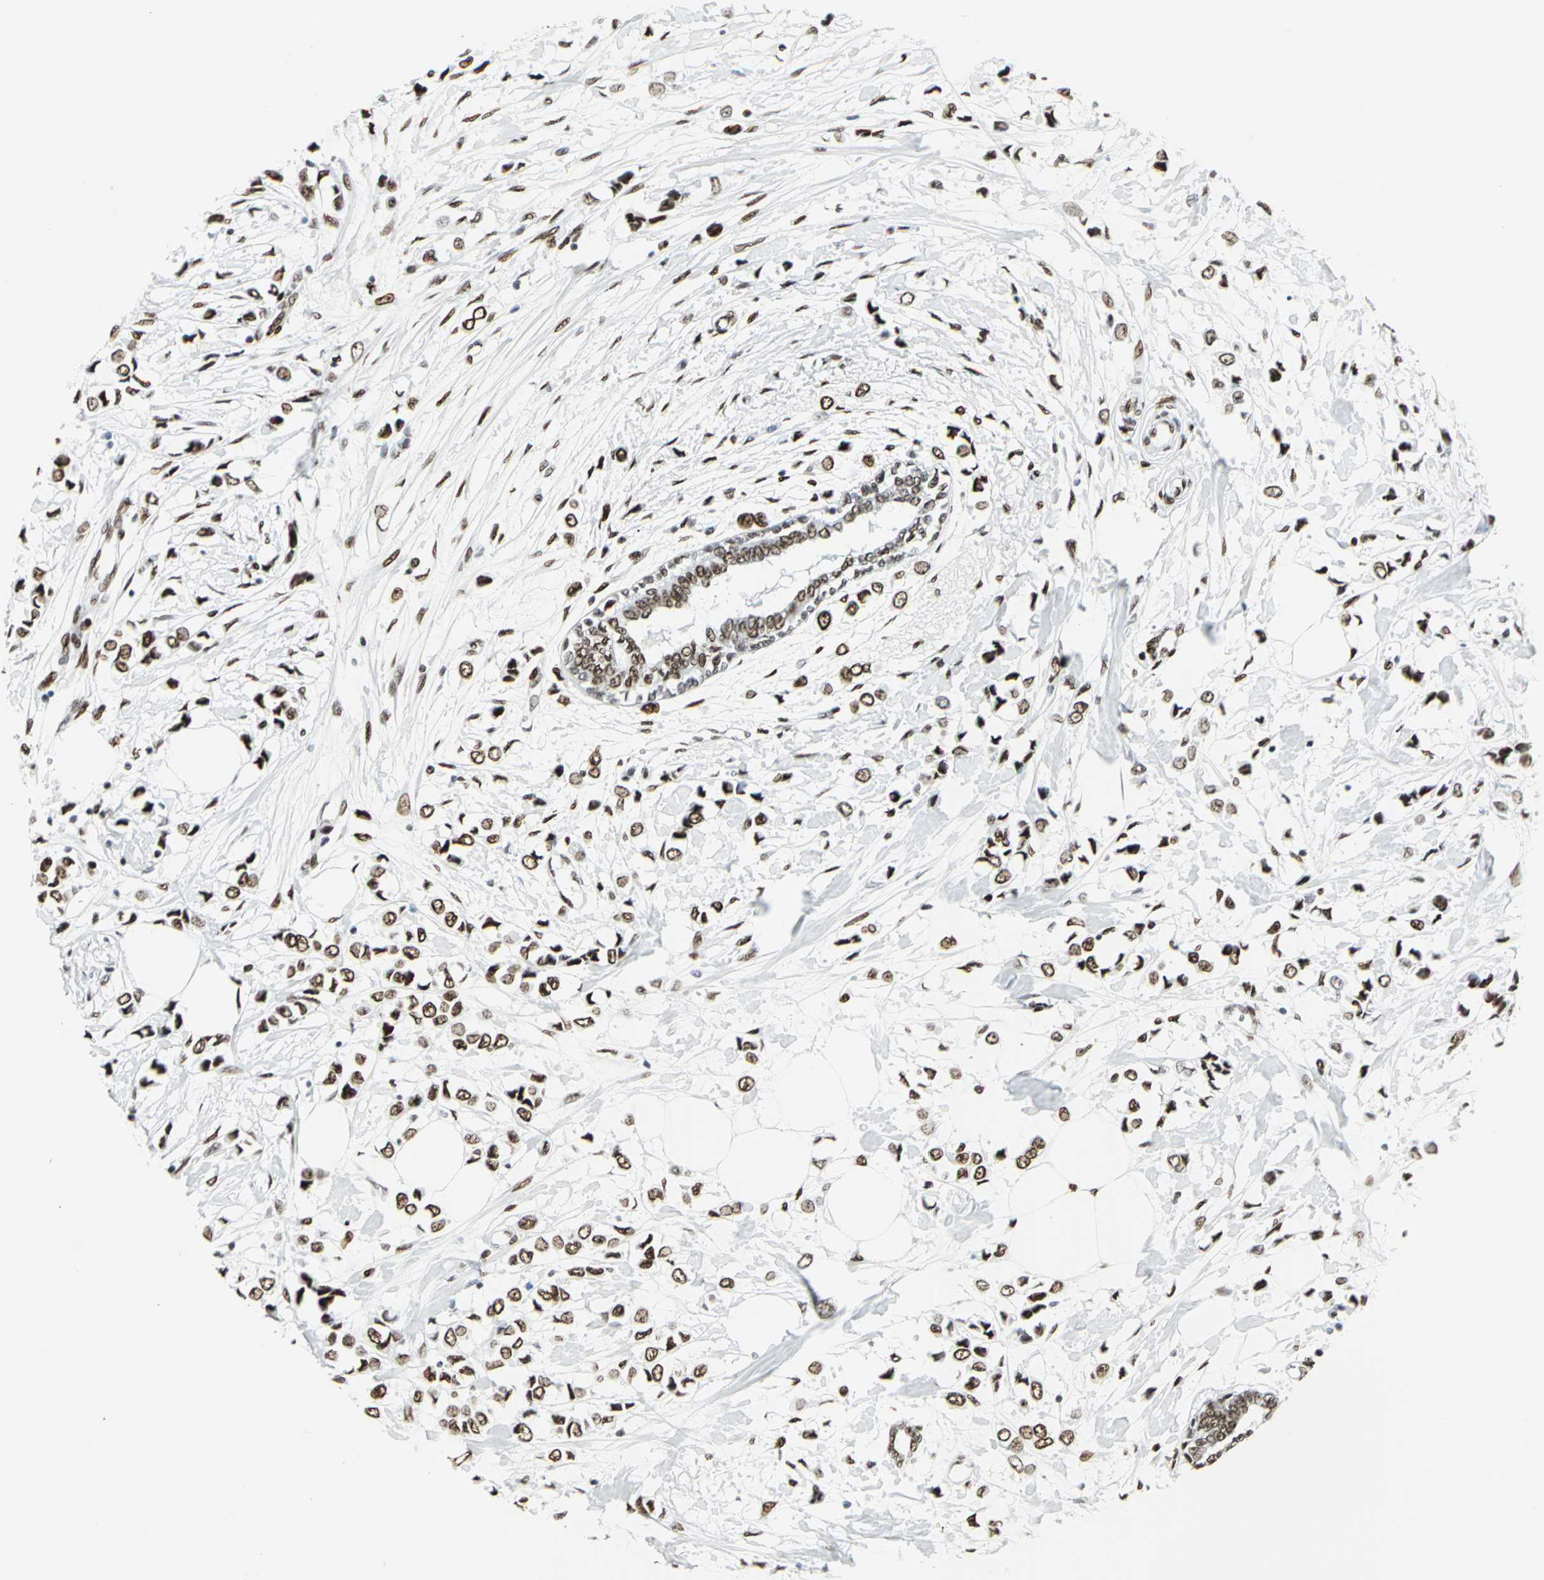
{"staining": {"intensity": "strong", "quantity": ">75%", "location": "nuclear"}, "tissue": "breast cancer", "cell_type": "Tumor cells", "image_type": "cancer", "snomed": [{"axis": "morphology", "description": "Lobular carcinoma"}, {"axis": "topography", "description": "Breast"}], "caption": "Breast lobular carcinoma stained with a brown dye shows strong nuclear positive expression in about >75% of tumor cells.", "gene": "HDAC2", "patient": {"sex": "female", "age": 51}}